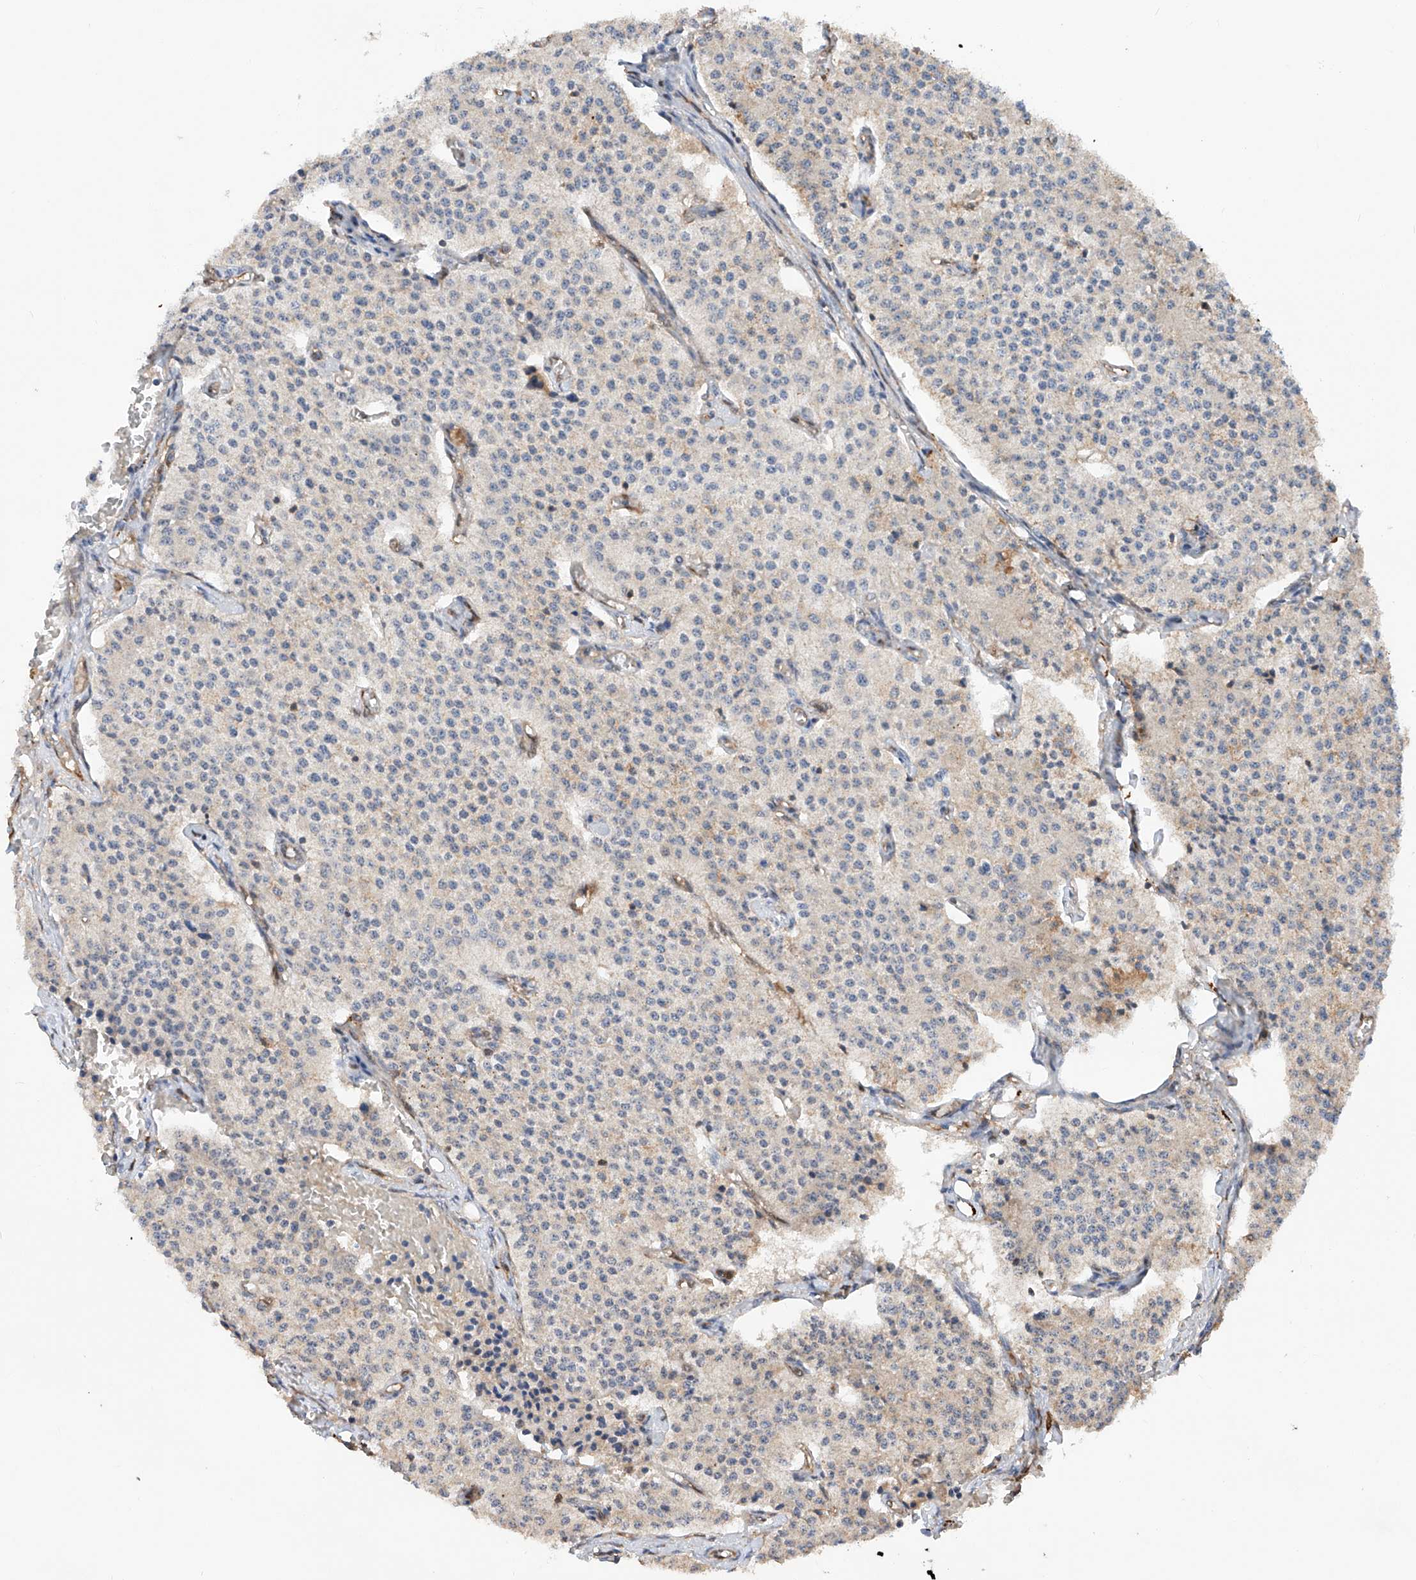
{"staining": {"intensity": "negative", "quantity": "none", "location": "none"}, "tissue": "carcinoid", "cell_type": "Tumor cells", "image_type": "cancer", "snomed": [{"axis": "morphology", "description": "Carcinoid, malignant, NOS"}, {"axis": "topography", "description": "Colon"}], "caption": "Protein analysis of carcinoid (malignant) displays no significant expression in tumor cells. The staining is performed using DAB (3,3'-diaminobenzidine) brown chromogen with nuclei counter-stained in using hematoxylin.", "gene": "RILPL2", "patient": {"sex": "female", "age": 52}}